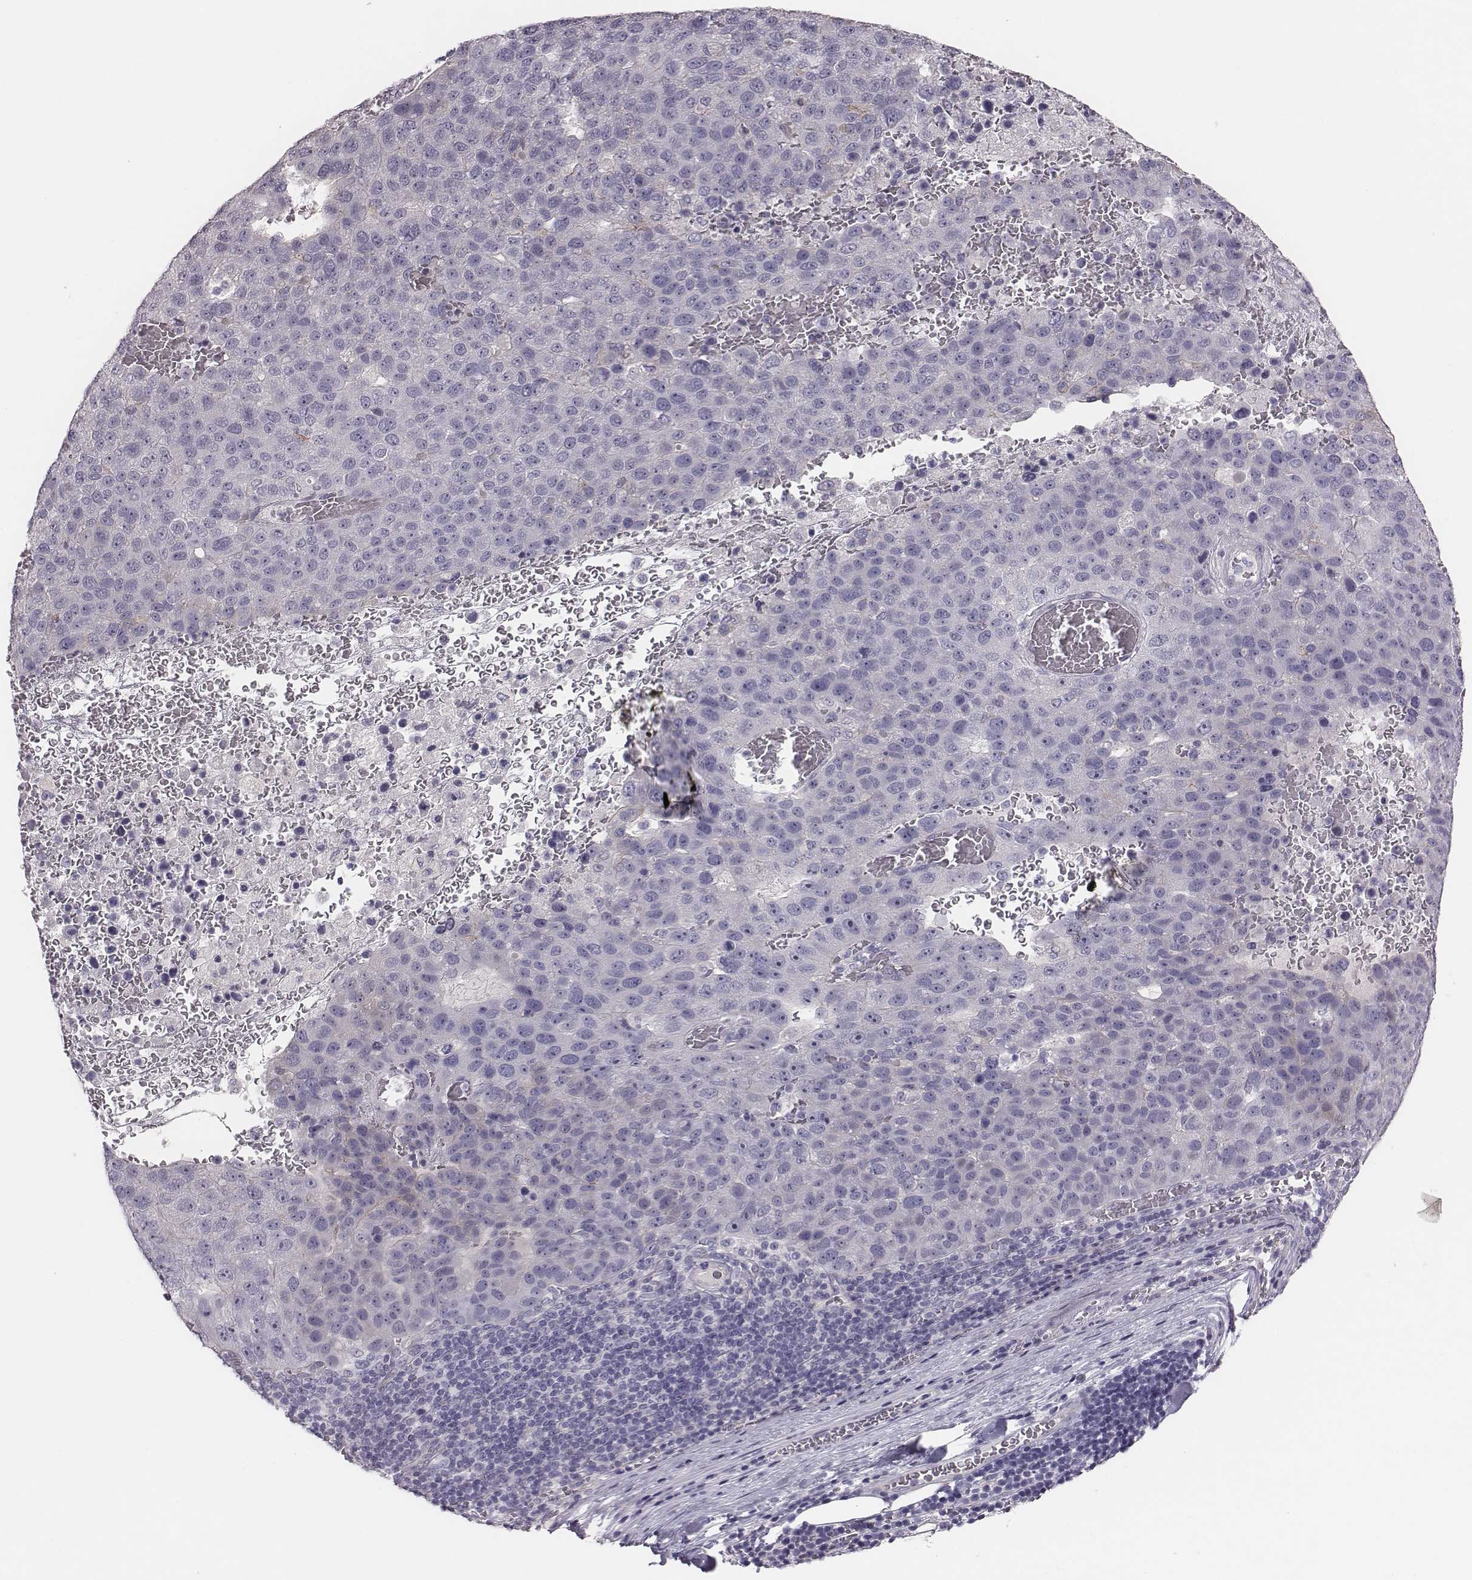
{"staining": {"intensity": "negative", "quantity": "none", "location": "none"}, "tissue": "pancreatic cancer", "cell_type": "Tumor cells", "image_type": "cancer", "snomed": [{"axis": "morphology", "description": "Adenocarcinoma, NOS"}, {"axis": "topography", "description": "Pancreas"}], "caption": "Human pancreatic cancer (adenocarcinoma) stained for a protein using IHC reveals no positivity in tumor cells.", "gene": "CACNG4", "patient": {"sex": "female", "age": 61}}